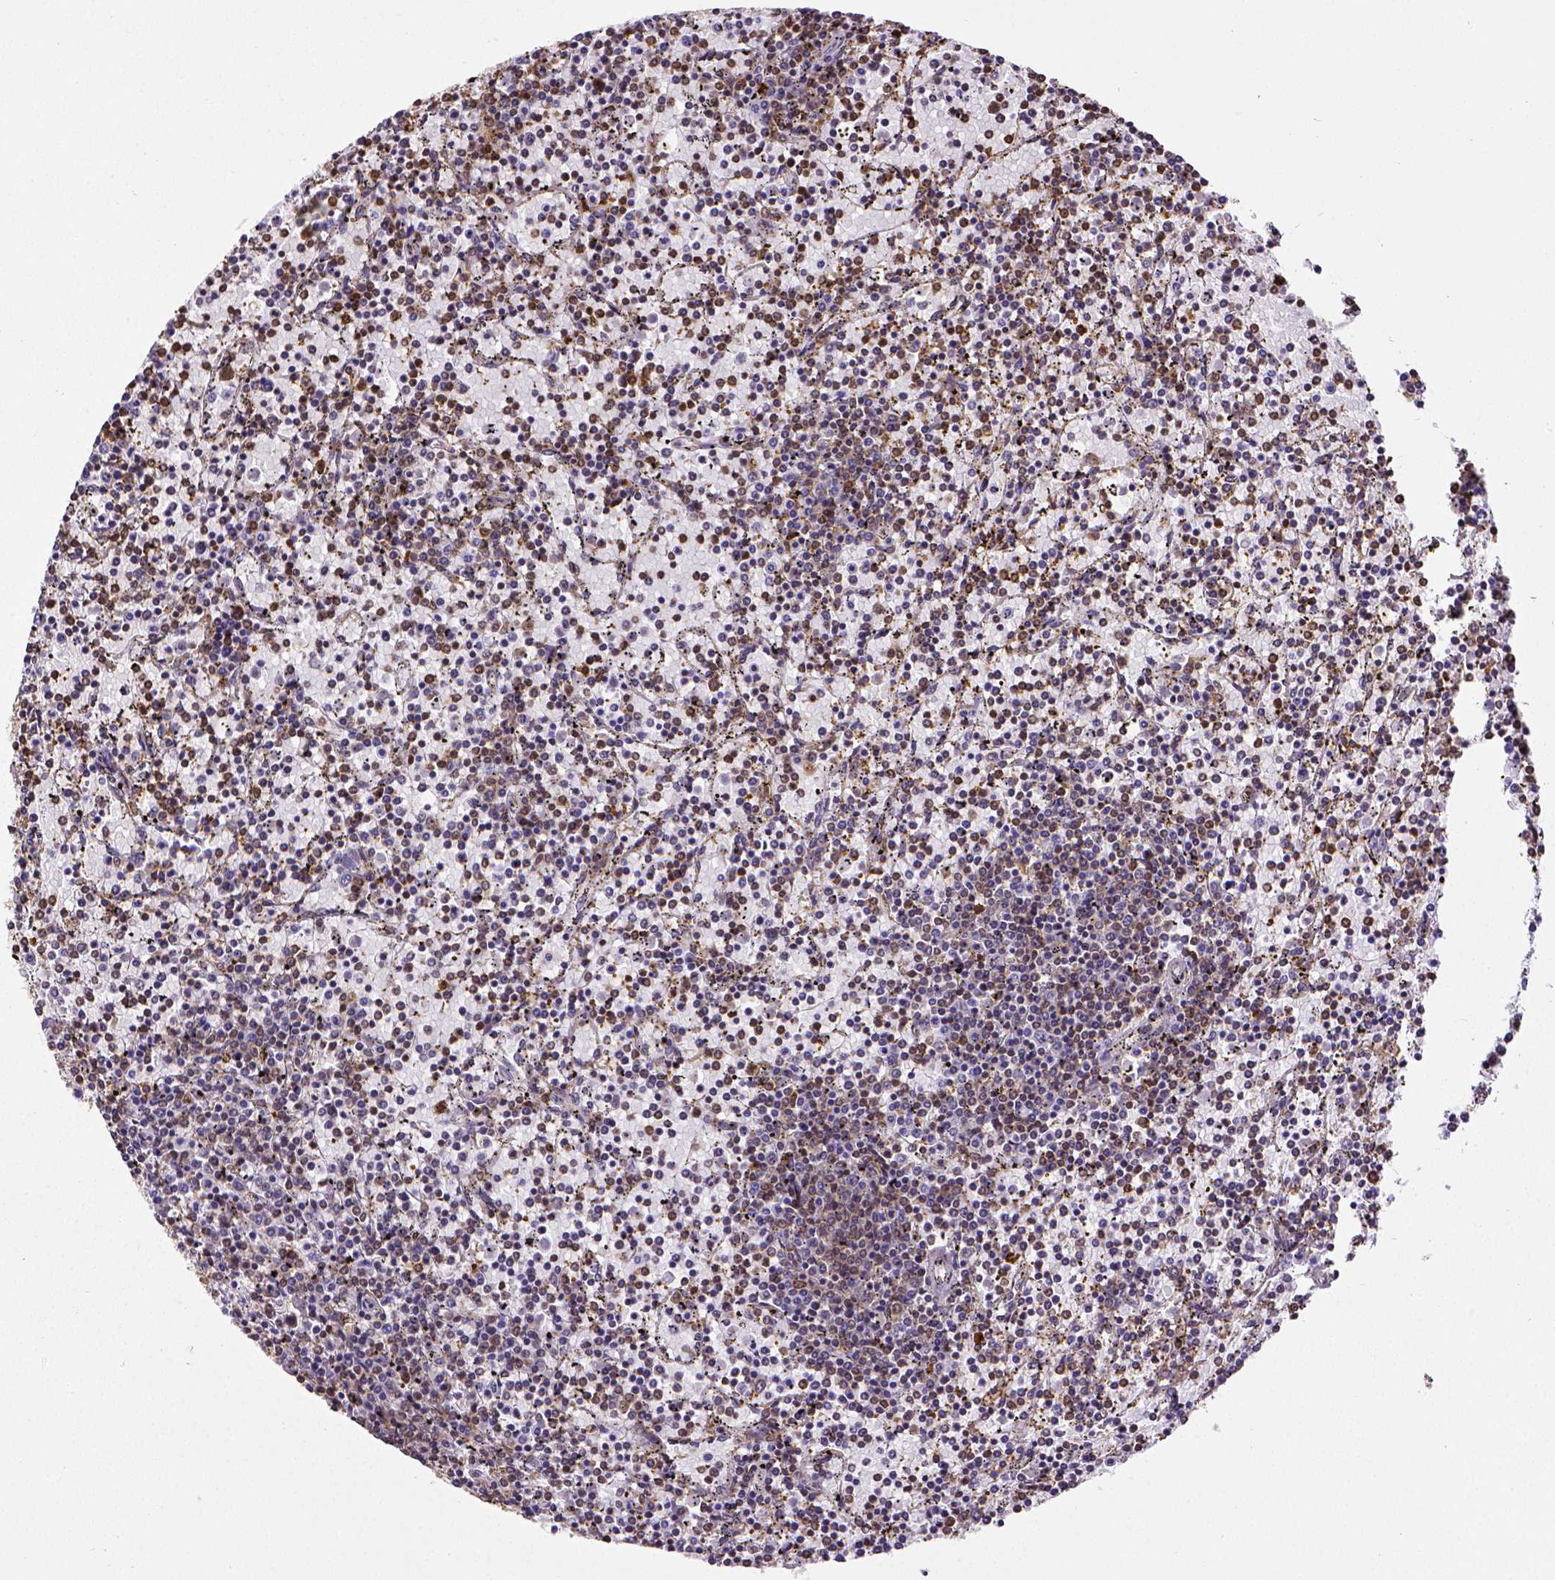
{"staining": {"intensity": "strong", "quantity": "25%-75%", "location": "cytoplasmic/membranous"}, "tissue": "lymphoma", "cell_type": "Tumor cells", "image_type": "cancer", "snomed": [{"axis": "morphology", "description": "Malignant lymphoma, non-Hodgkin's type, Low grade"}, {"axis": "topography", "description": "Spleen"}], "caption": "IHC of human malignant lymphoma, non-Hodgkin's type (low-grade) exhibits high levels of strong cytoplasmic/membranous positivity in approximately 25%-75% of tumor cells.", "gene": "MTDH", "patient": {"sex": "female", "age": 77}}